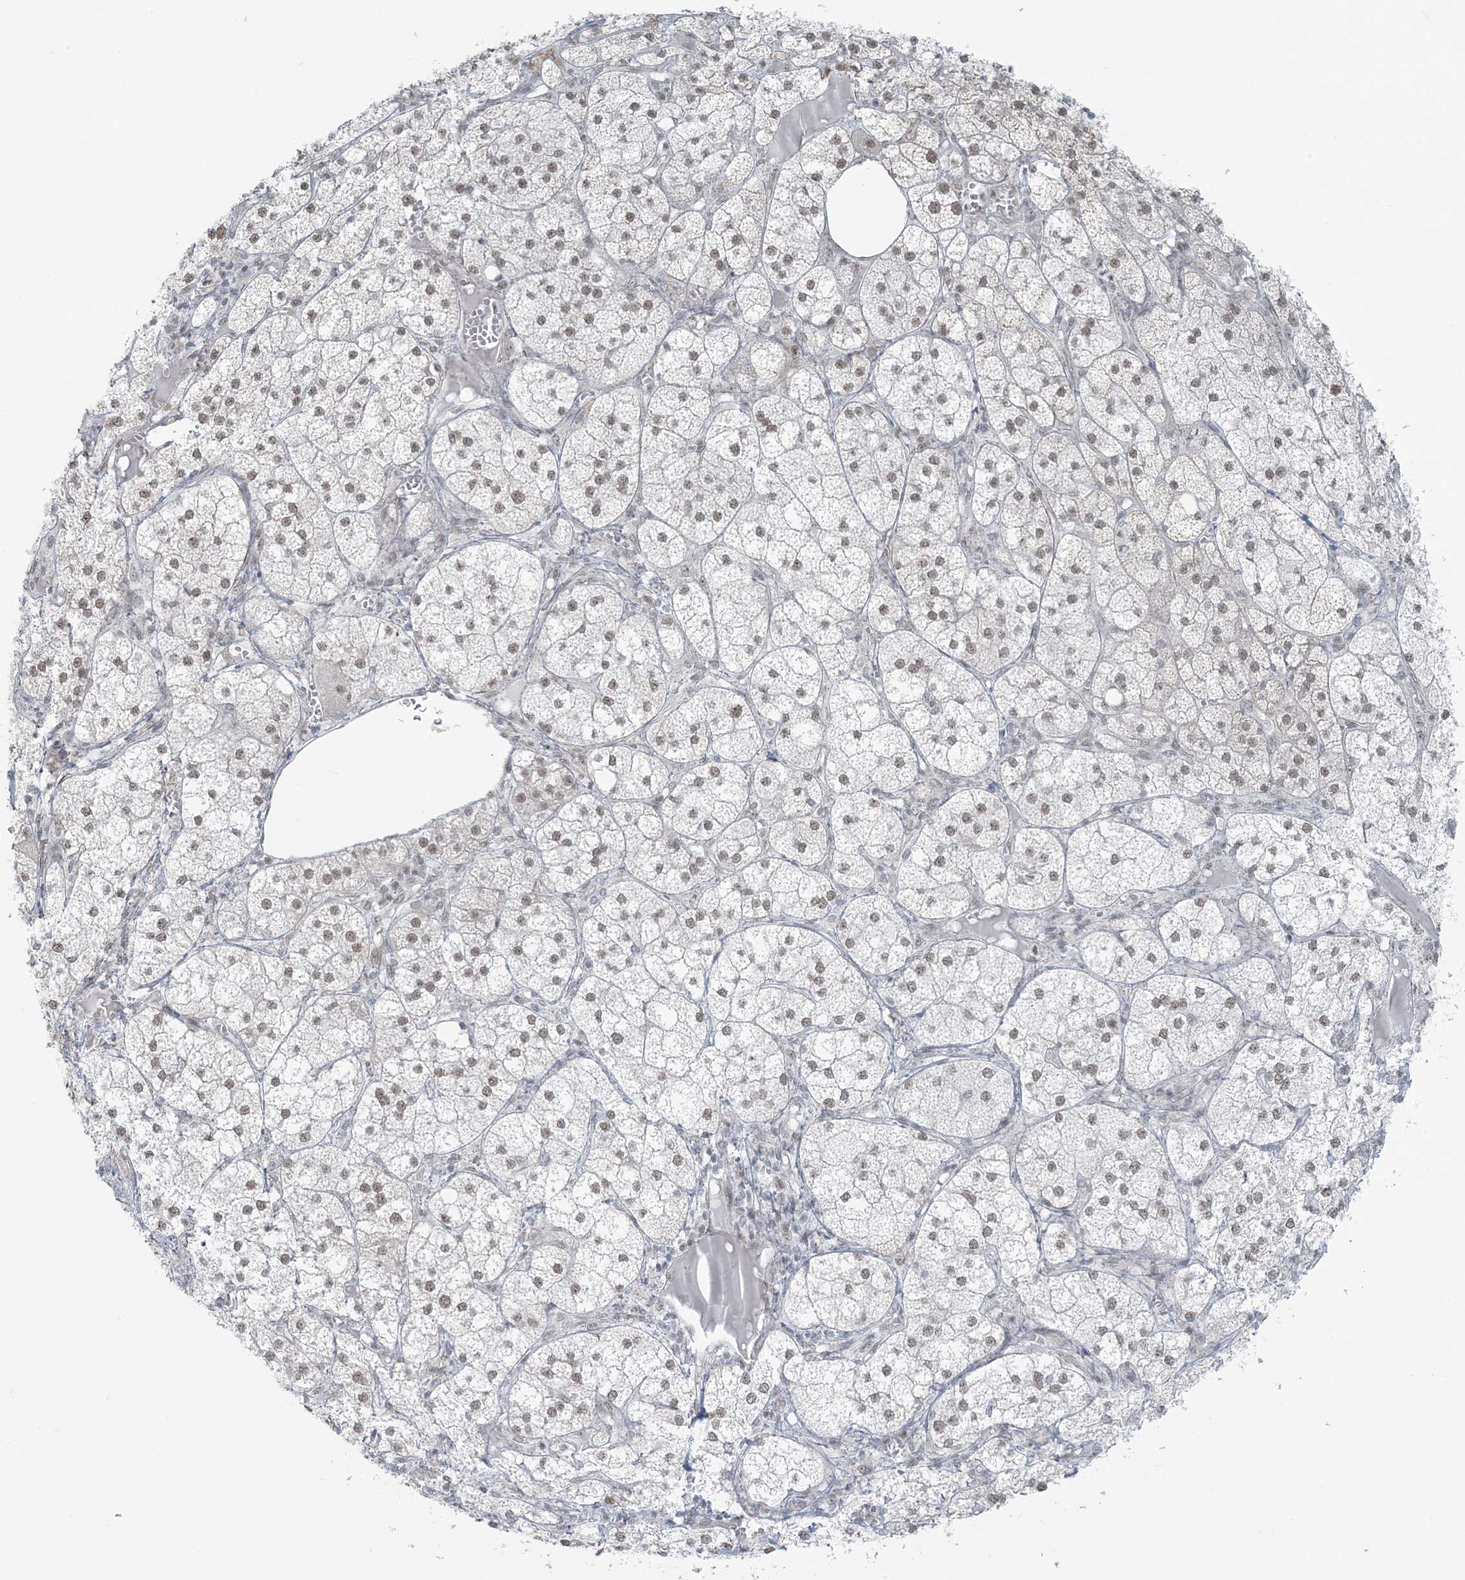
{"staining": {"intensity": "moderate", "quantity": "25%-75%", "location": "nuclear"}, "tissue": "adrenal gland", "cell_type": "Glandular cells", "image_type": "normal", "snomed": [{"axis": "morphology", "description": "Normal tissue, NOS"}, {"axis": "topography", "description": "Adrenal gland"}], "caption": "Adrenal gland stained with immunohistochemistry (IHC) demonstrates moderate nuclear expression in about 25%-75% of glandular cells.", "gene": "ZNF787", "patient": {"sex": "female", "age": 61}}